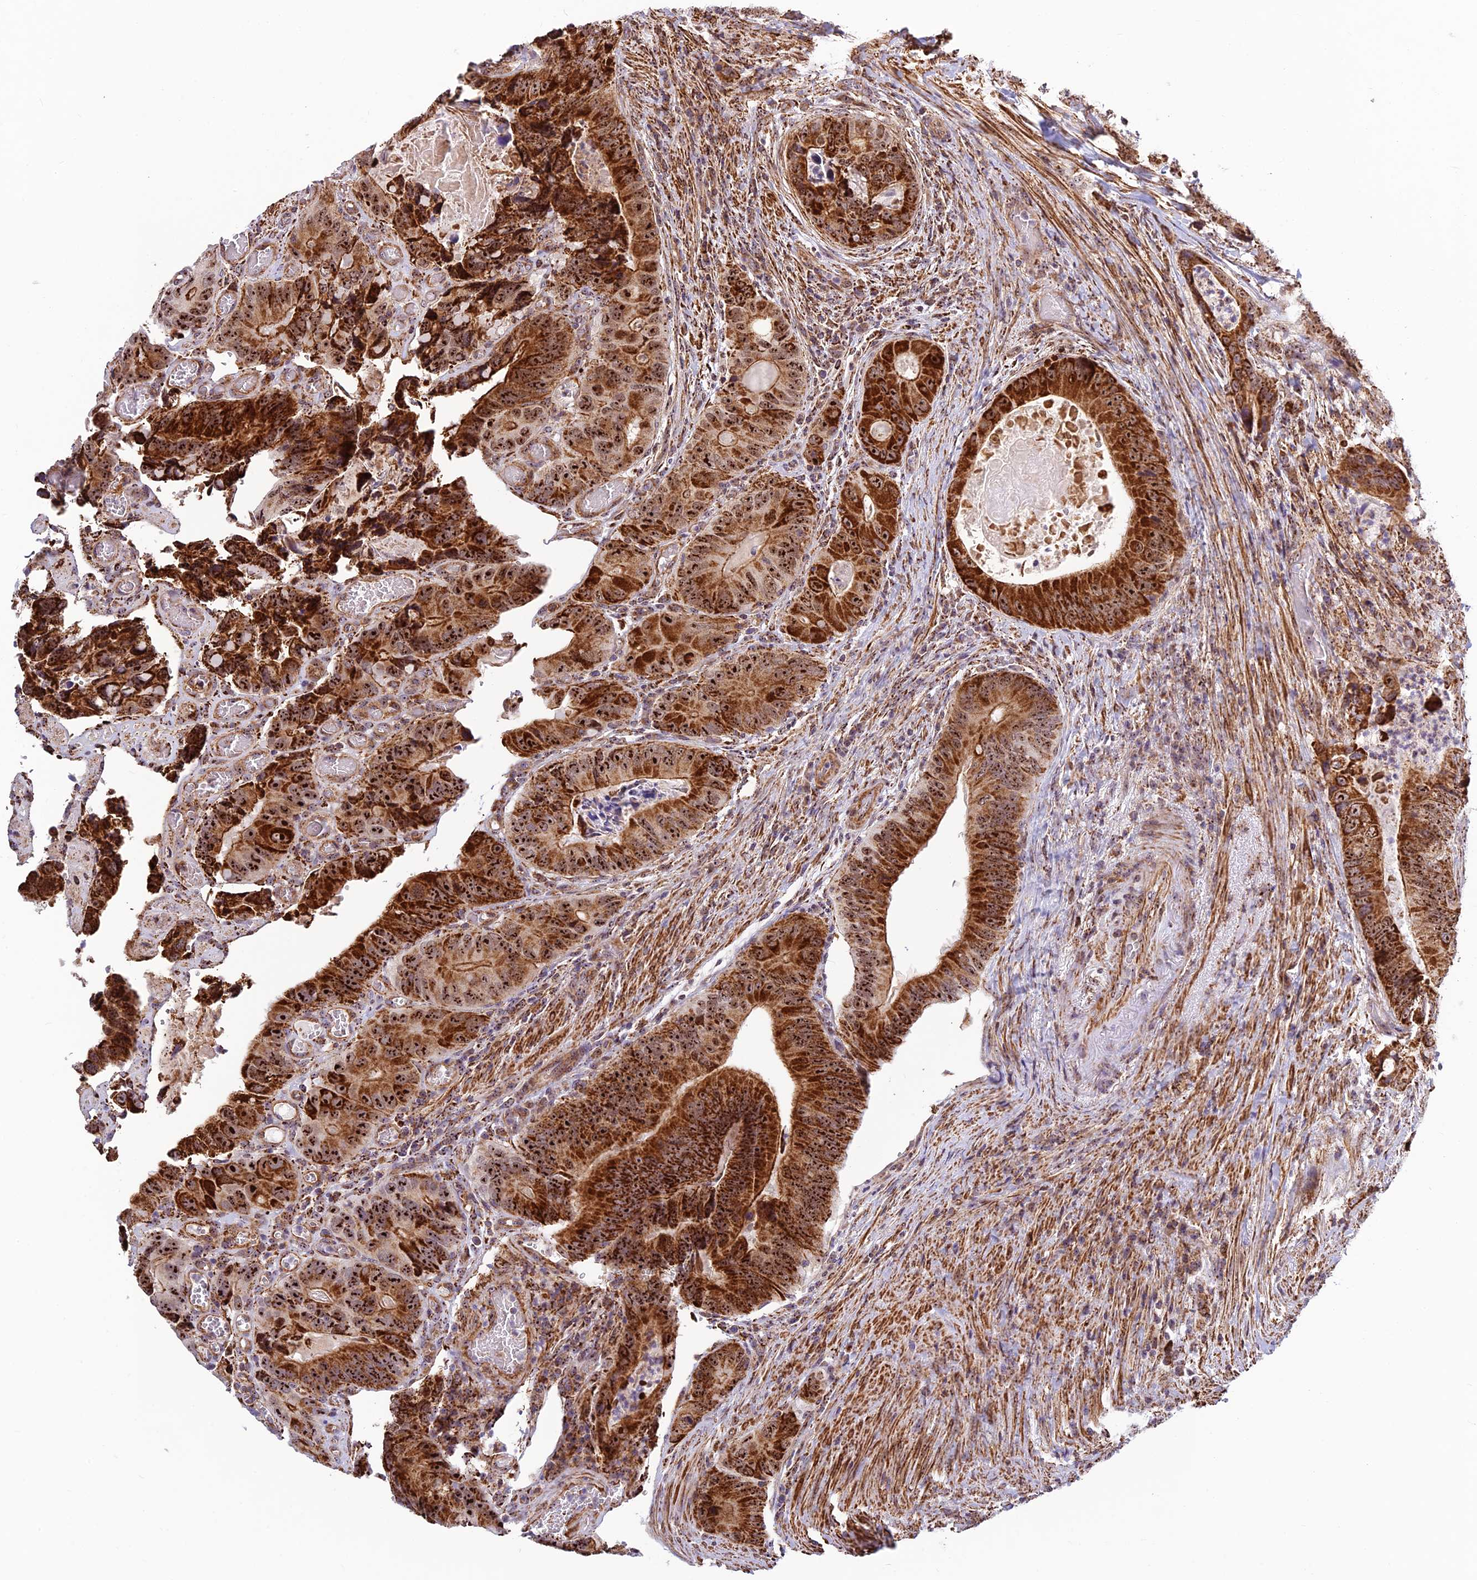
{"staining": {"intensity": "strong", "quantity": ">75%", "location": "cytoplasmic/membranous,nuclear"}, "tissue": "colorectal cancer", "cell_type": "Tumor cells", "image_type": "cancer", "snomed": [{"axis": "morphology", "description": "Adenocarcinoma, NOS"}, {"axis": "topography", "description": "Colon"}], "caption": "The immunohistochemical stain labels strong cytoplasmic/membranous and nuclear positivity in tumor cells of colorectal cancer tissue.", "gene": "POLR1G", "patient": {"sex": "male", "age": 84}}